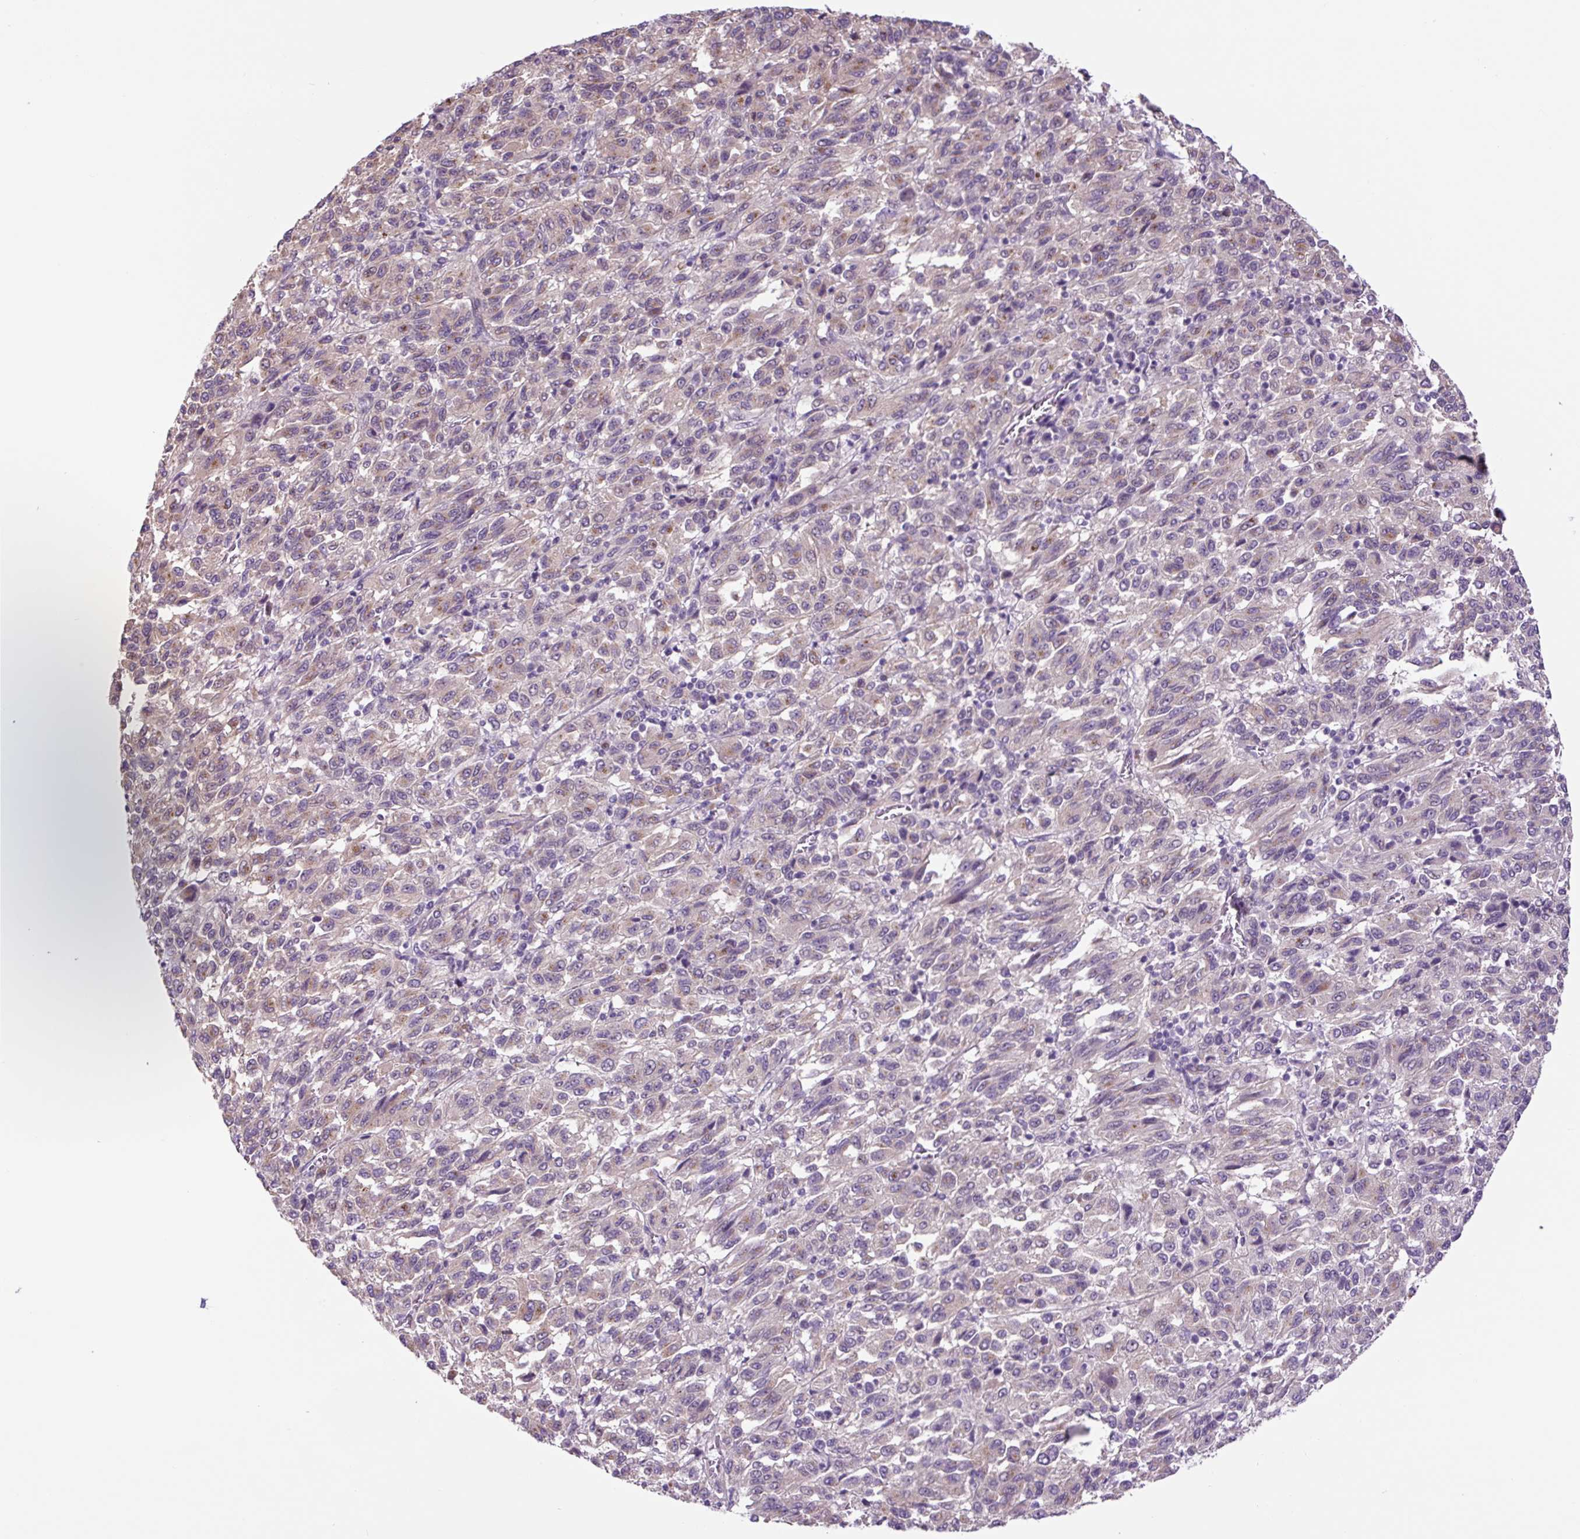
{"staining": {"intensity": "weak", "quantity": "25%-75%", "location": "cytoplasmic/membranous"}, "tissue": "melanoma", "cell_type": "Tumor cells", "image_type": "cancer", "snomed": [{"axis": "morphology", "description": "Malignant melanoma, Metastatic site"}, {"axis": "topography", "description": "Lung"}], "caption": "DAB (3,3'-diaminobenzidine) immunohistochemical staining of human malignant melanoma (metastatic site) exhibits weak cytoplasmic/membranous protein expression in about 25%-75% of tumor cells. Nuclei are stained in blue.", "gene": "GORASP1", "patient": {"sex": "male", "age": 64}}